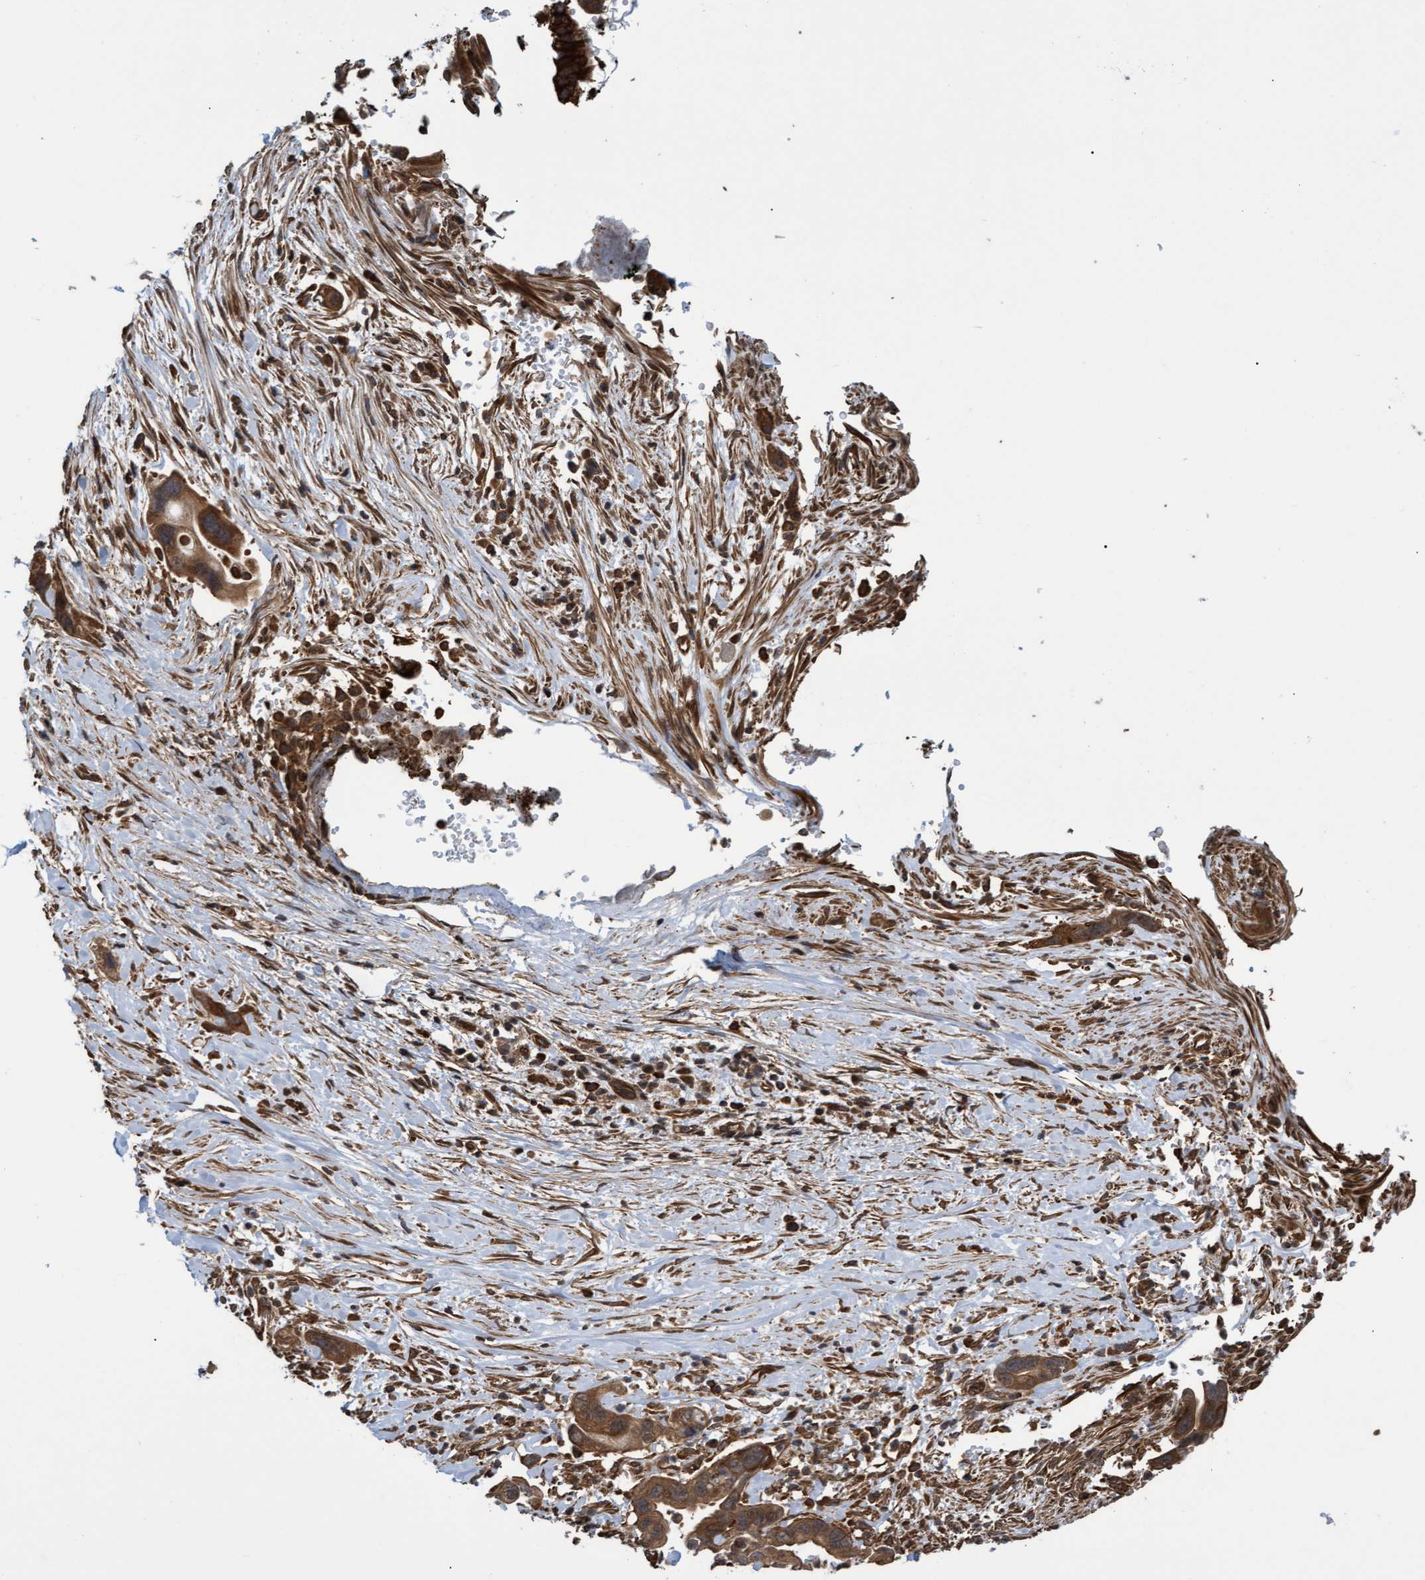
{"staining": {"intensity": "moderate", "quantity": ">75%", "location": "cytoplasmic/membranous"}, "tissue": "pancreatic cancer", "cell_type": "Tumor cells", "image_type": "cancer", "snomed": [{"axis": "morphology", "description": "Adenocarcinoma, NOS"}, {"axis": "topography", "description": "Pancreas"}], "caption": "Pancreatic cancer (adenocarcinoma) tissue reveals moderate cytoplasmic/membranous positivity in about >75% of tumor cells Using DAB (3,3'-diaminobenzidine) (brown) and hematoxylin (blue) stains, captured at high magnification using brightfield microscopy.", "gene": "TNFRSF10B", "patient": {"sex": "female", "age": 70}}